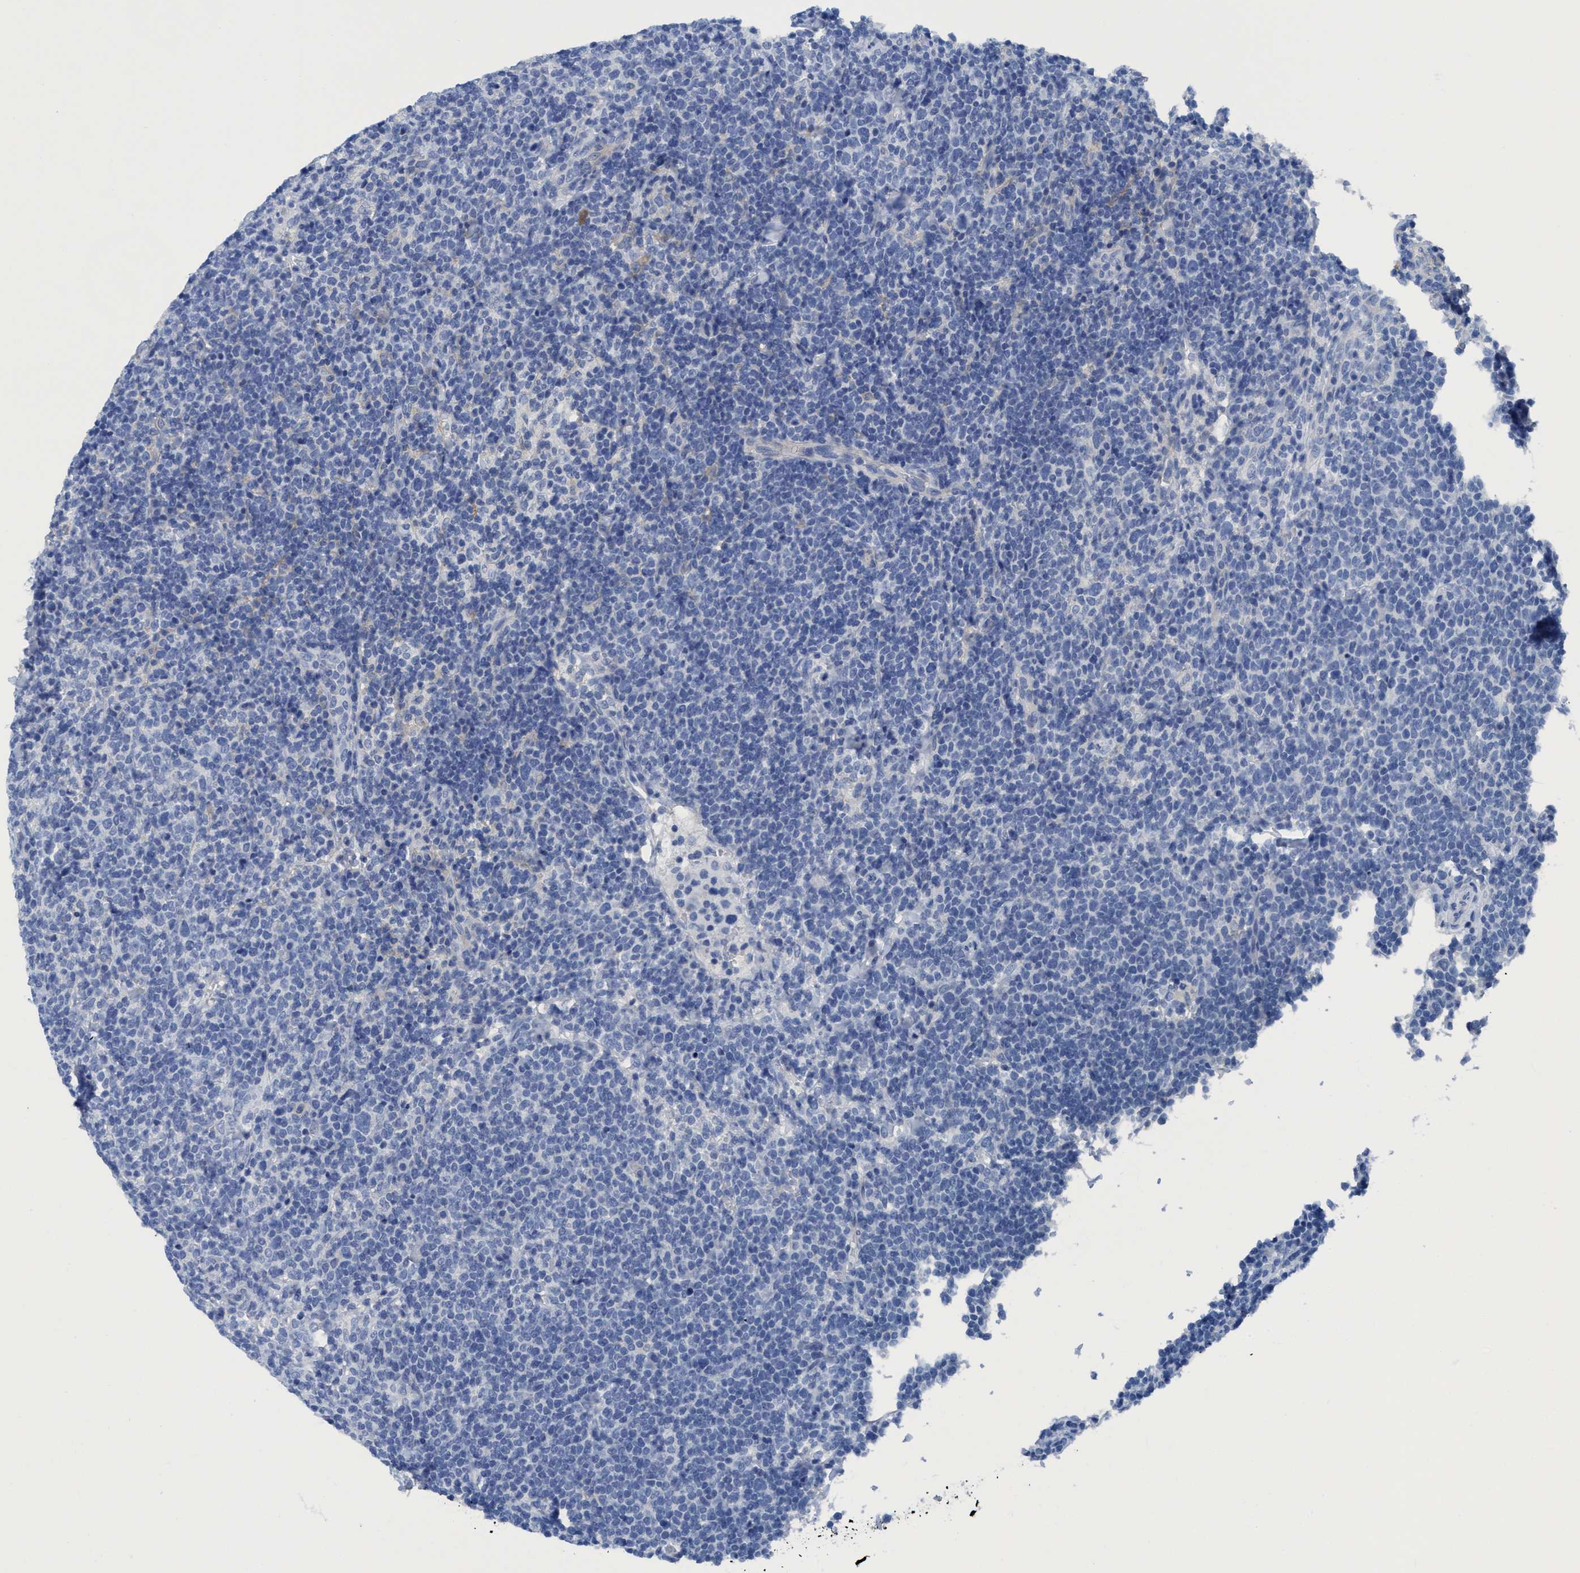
{"staining": {"intensity": "negative", "quantity": "none", "location": "none"}, "tissue": "lymphoma", "cell_type": "Tumor cells", "image_type": "cancer", "snomed": [{"axis": "morphology", "description": "Malignant lymphoma, non-Hodgkin's type, High grade"}, {"axis": "topography", "description": "Lymph node"}], "caption": "Immunohistochemistry image of neoplastic tissue: high-grade malignant lymphoma, non-Hodgkin's type stained with DAB (3,3'-diaminobenzidine) displays no significant protein expression in tumor cells.", "gene": "DNAI1", "patient": {"sex": "male", "age": 61}}